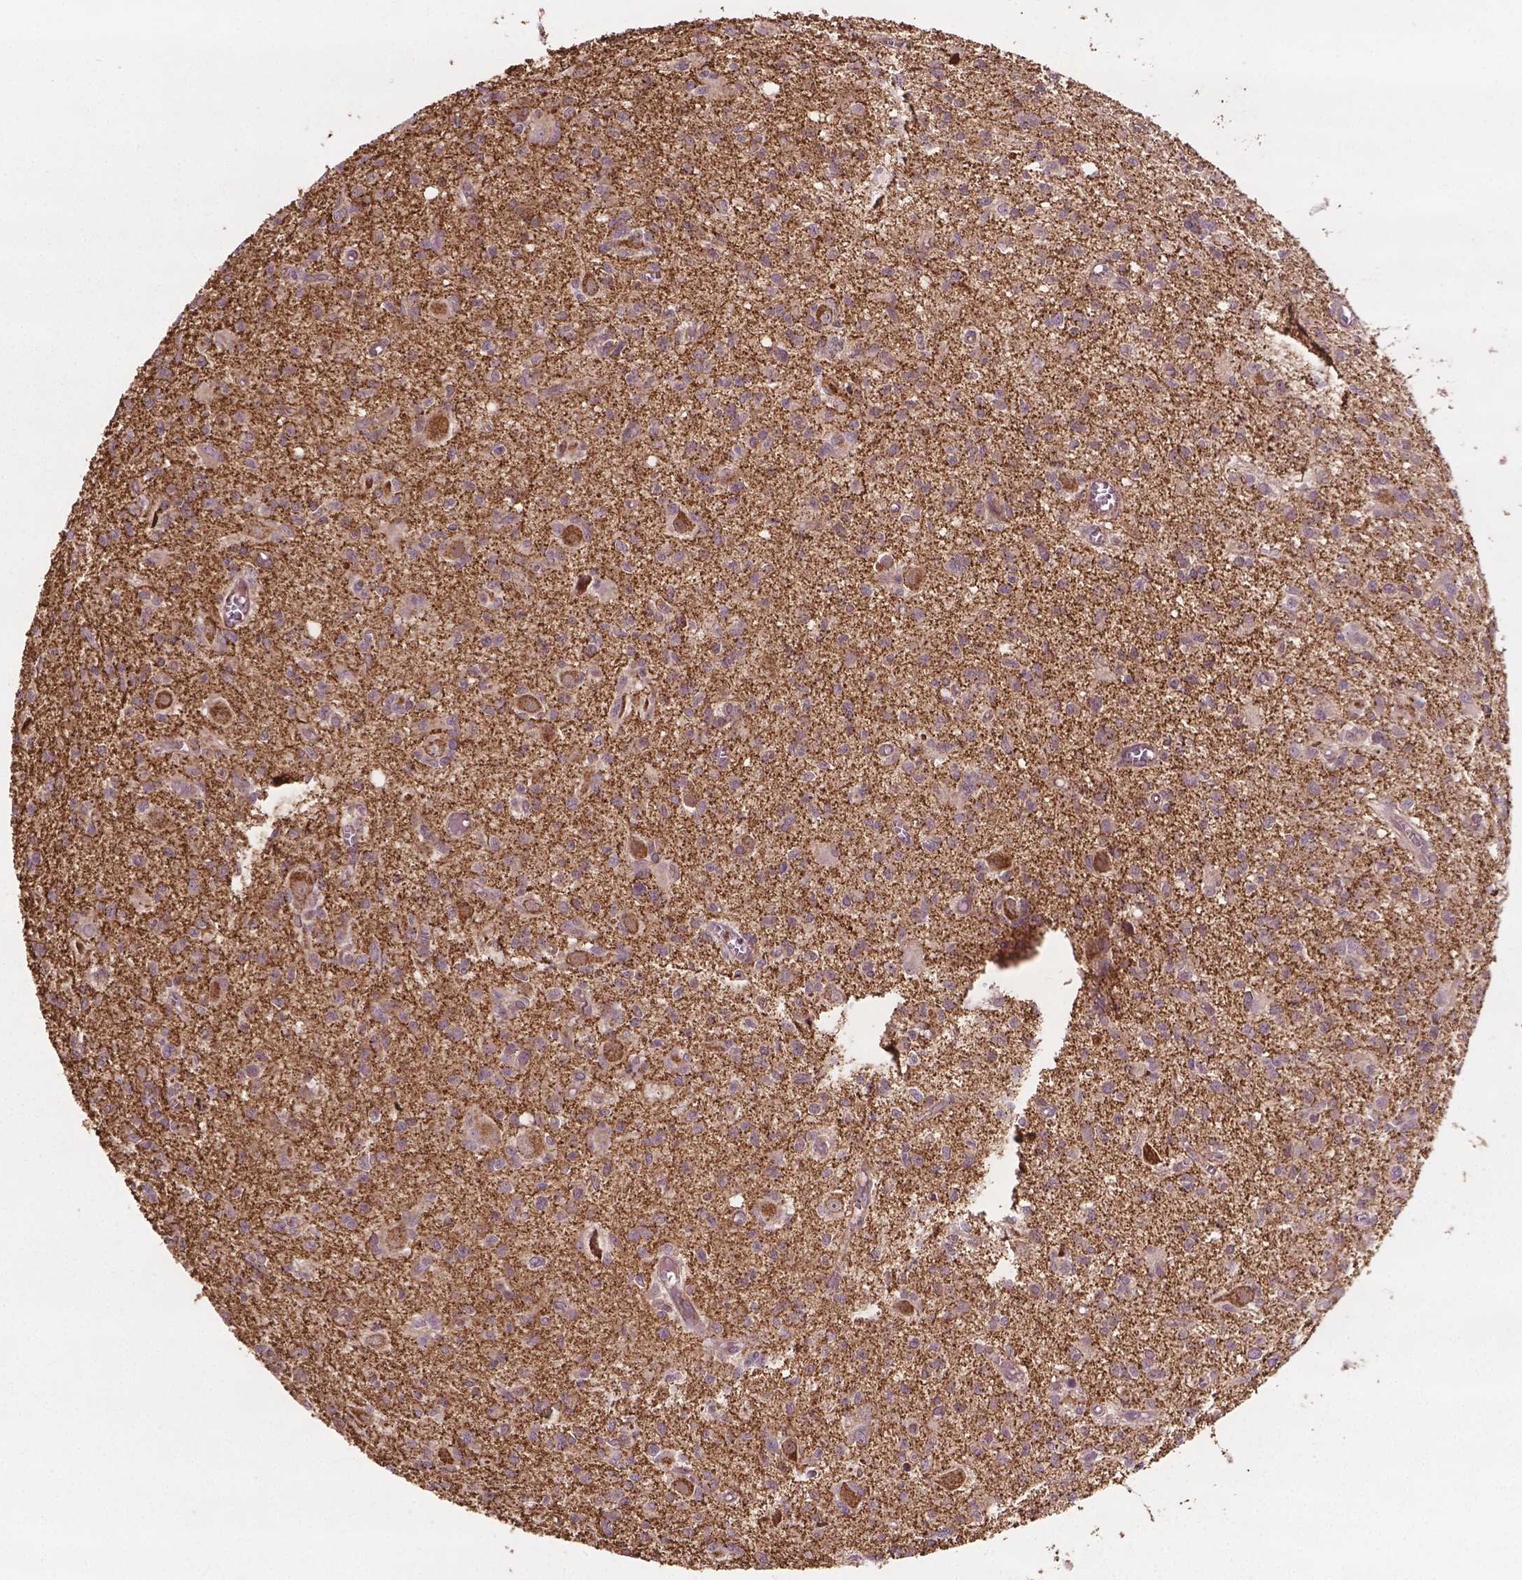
{"staining": {"intensity": "negative", "quantity": "none", "location": "none"}, "tissue": "glioma", "cell_type": "Tumor cells", "image_type": "cancer", "snomed": [{"axis": "morphology", "description": "Glioma, malignant, Low grade"}, {"axis": "topography", "description": "Brain"}], "caption": "This image is of glioma stained with immunohistochemistry to label a protein in brown with the nuclei are counter-stained blue. There is no expression in tumor cells.", "gene": "HS3ST3A1", "patient": {"sex": "male", "age": 64}}